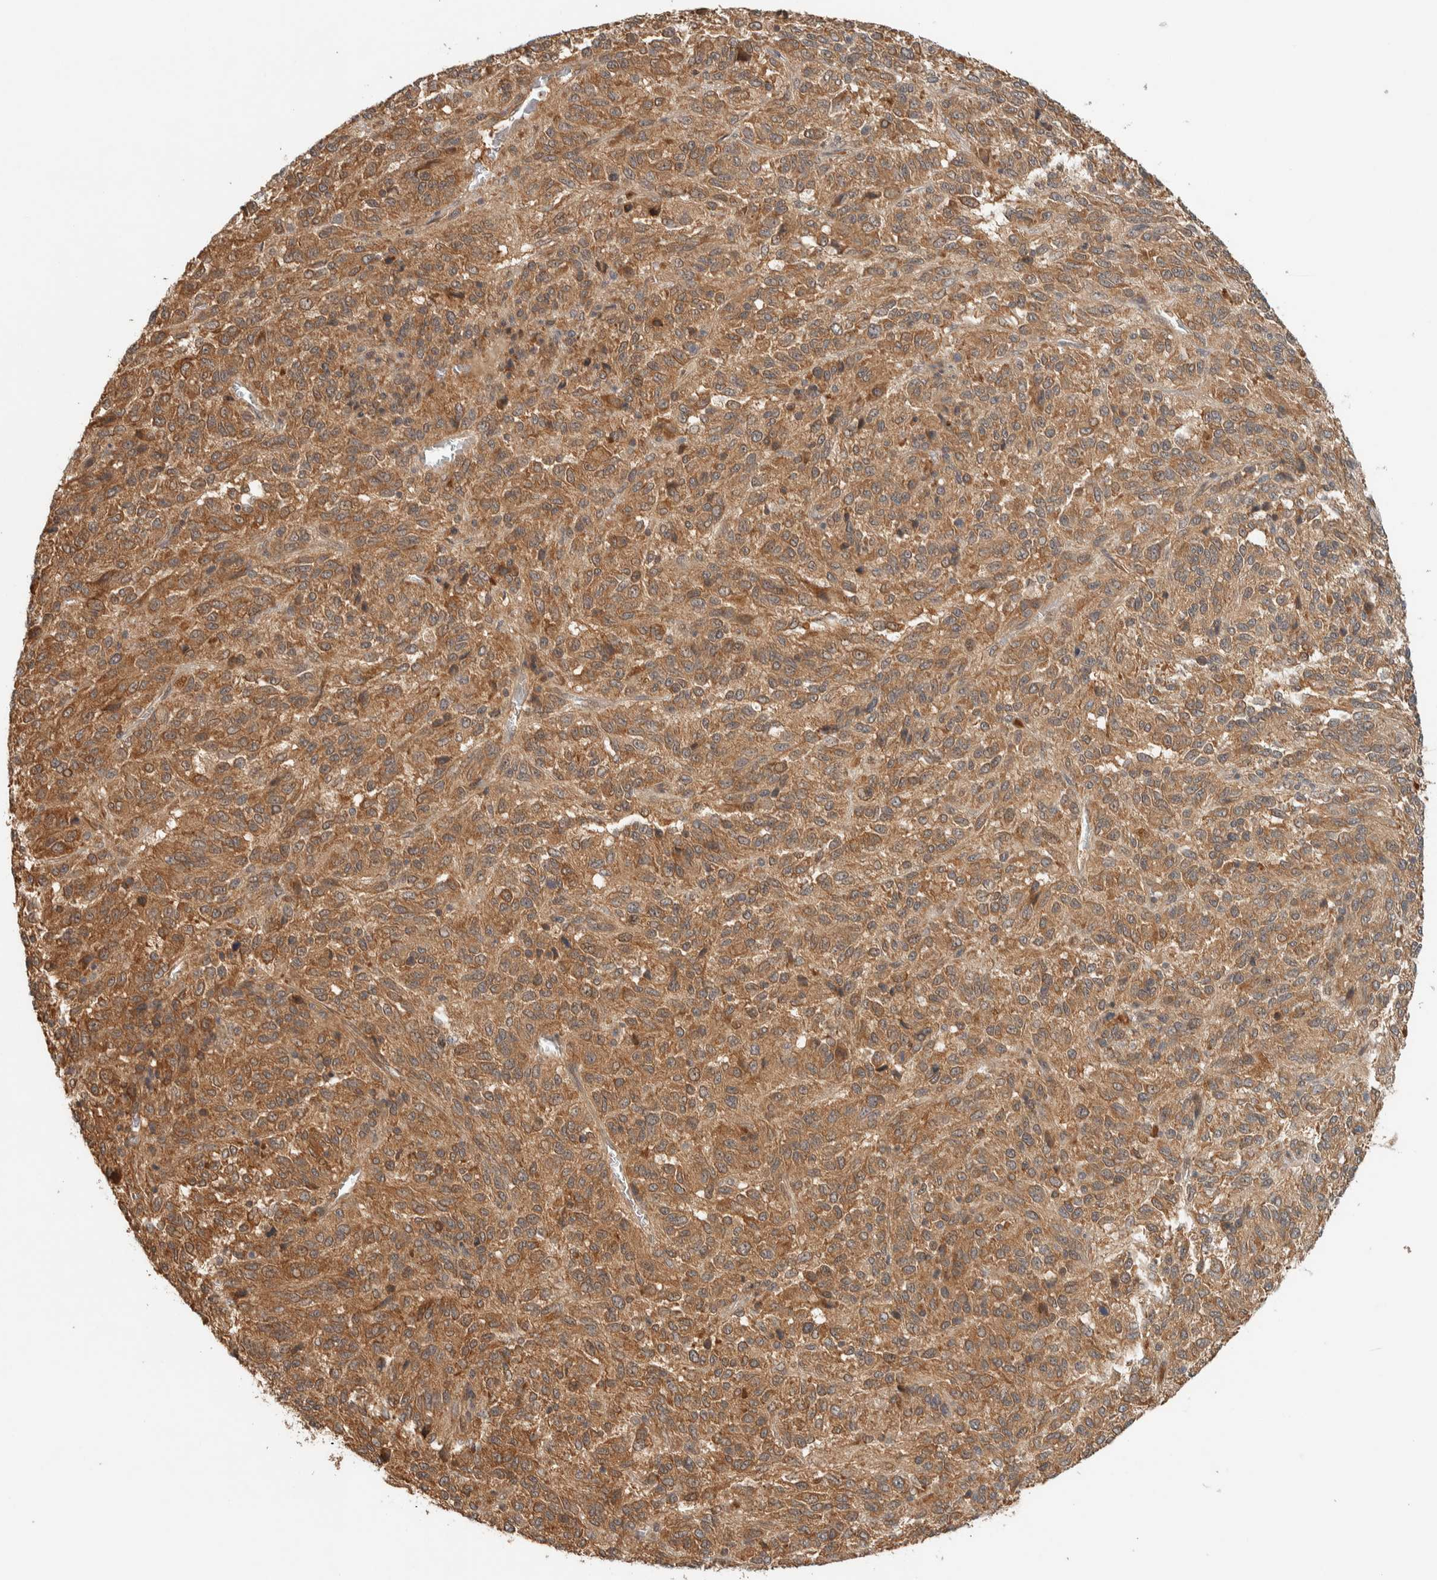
{"staining": {"intensity": "moderate", "quantity": ">75%", "location": "cytoplasmic/membranous"}, "tissue": "melanoma", "cell_type": "Tumor cells", "image_type": "cancer", "snomed": [{"axis": "morphology", "description": "Malignant melanoma, Metastatic site"}, {"axis": "topography", "description": "Lung"}], "caption": "Protein staining of melanoma tissue shows moderate cytoplasmic/membranous staining in approximately >75% of tumor cells.", "gene": "ADSS2", "patient": {"sex": "male", "age": 64}}